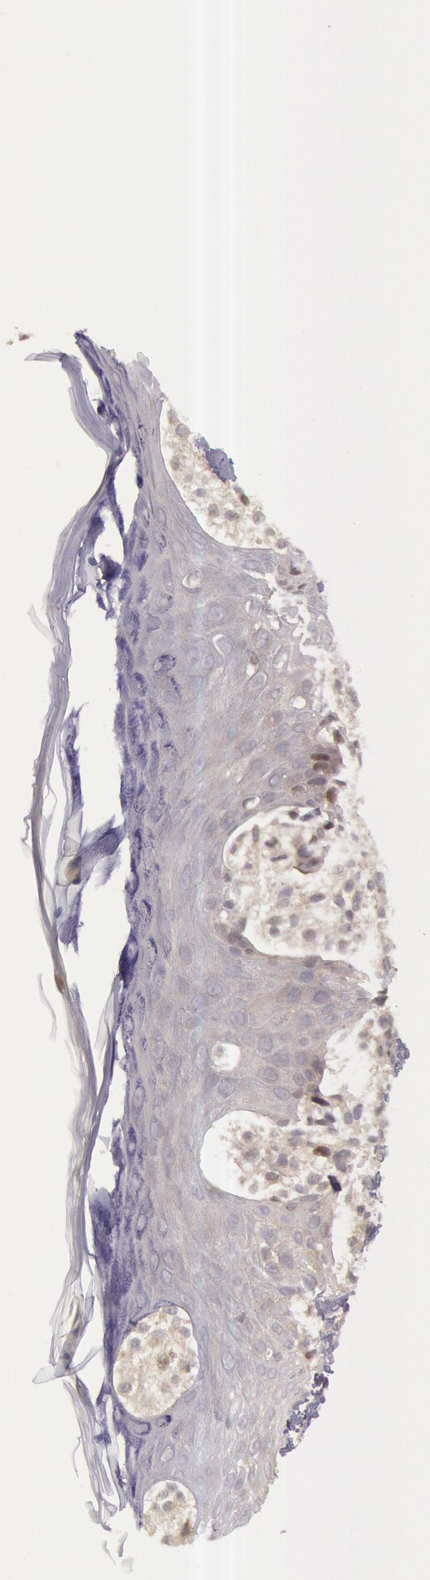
{"staining": {"intensity": "negative", "quantity": "none", "location": "none"}, "tissue": "melanoma", "cell_type": "Tumor cells", "image_type": "cancer", "snomed": [{"axis": "morphology", "description": "Malignant melanoma, NOS"}, {"axis": "topography", "description": "Skin"}], "caption": "The immunohistochemistry (IHC) micrograph has no significant staining in tumor cells of malignant melanoma tissue.", "gene": "AMOTL1", "patient": {"sex": "male", "age": 57}}